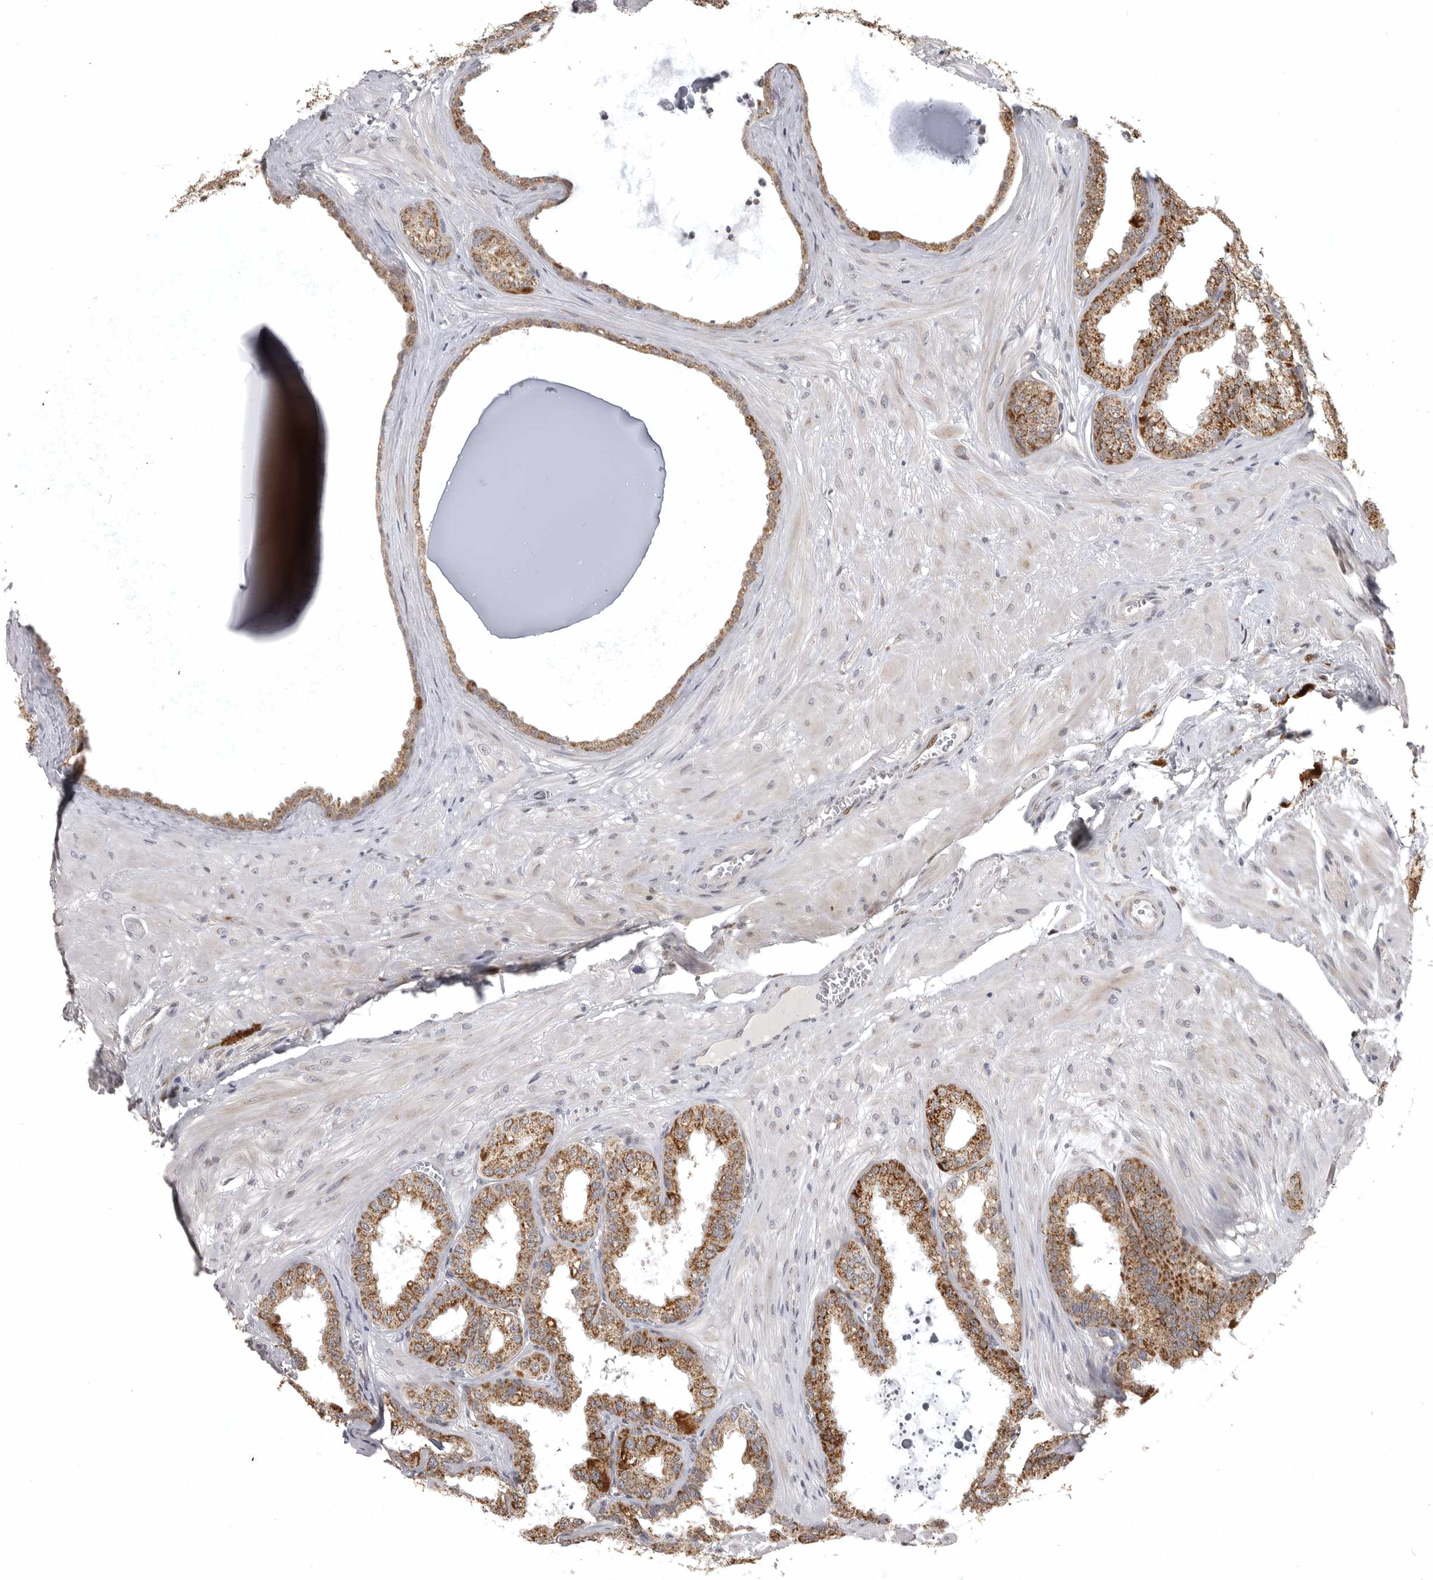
{"staining": {"intensity": "moderate", "quantity": ">75%", "location": "cytoplasmic/membranous"}, "tissue": "seminal vesicle", "cell_type": "Glandular cells", "image_type": "normal", "snomed": [{"axis": "morphology", "description": "Normal tissue, NOS"}, {"axis": "topography", "description": "Prostate"}, {"axis": "topography", "description": "Seminal veicle"}], "caption": "Normal seminal vesicle demonstrates moderate cytoplasmic/membranous positivity in approximately >75% of glandular cells.", "gene": "POLE2", "patient": {"sex": "male", "age": 51}}